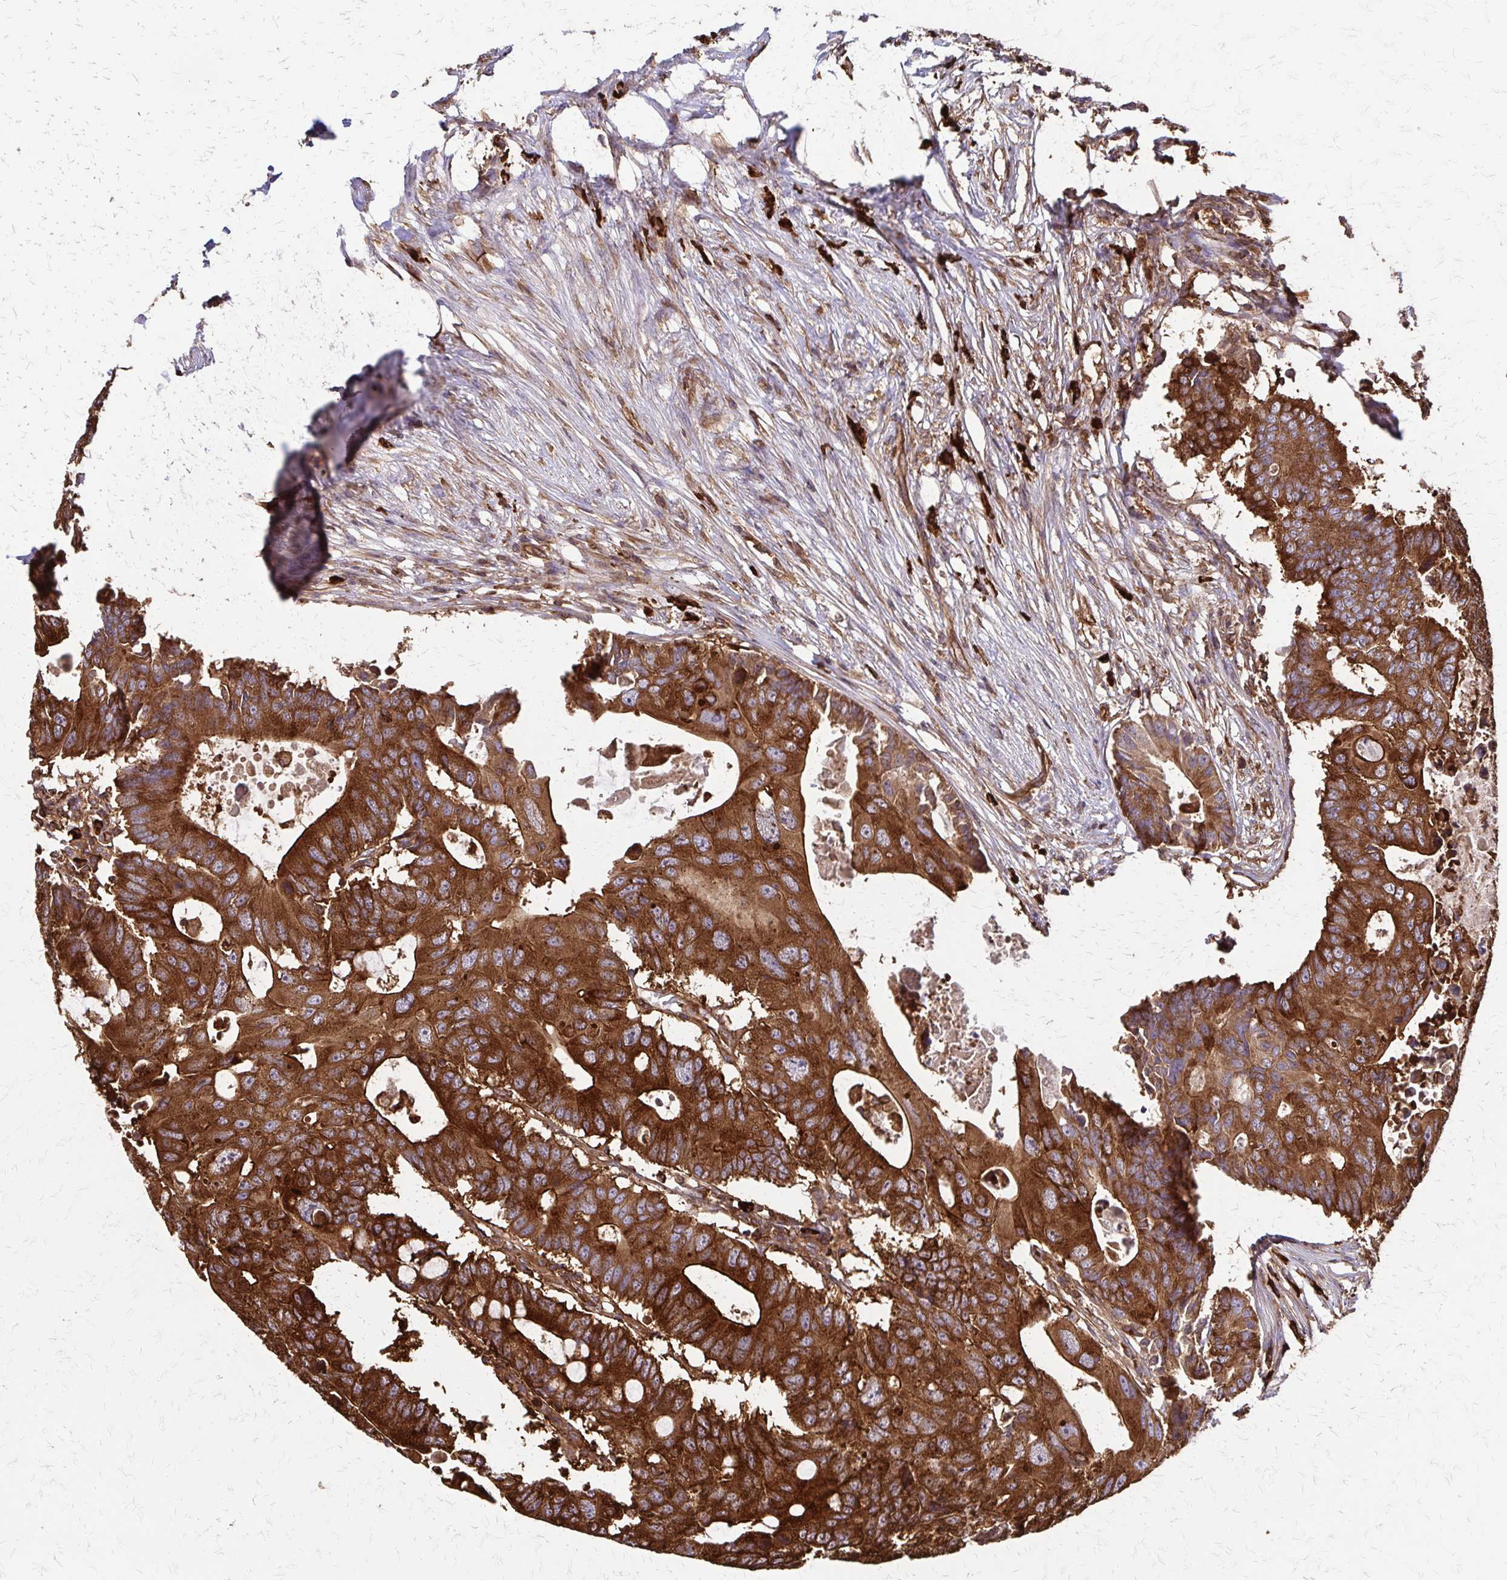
{"staining": {"intensity": "strong", "quantity": ">75%", "location": "cytoplasmic/membranous"}, "tissue": "colorectal cancer", "cell_type": "Tumor cells", "image_type": "cancer", "snomed": [{"axis": "morphology", "description": "Adenocarcinoma, NOS"}, {"axis": "topography", "description": "Colon"}], "caption": "Human adenocarcinoma (colorectal) stained with a brown dye demonstrates strong cytoplasmic/membranous positive positivity in about >75% of tumor cells.", "gene": "EEF2", "patient": {"sex": "male", "age": 71}}